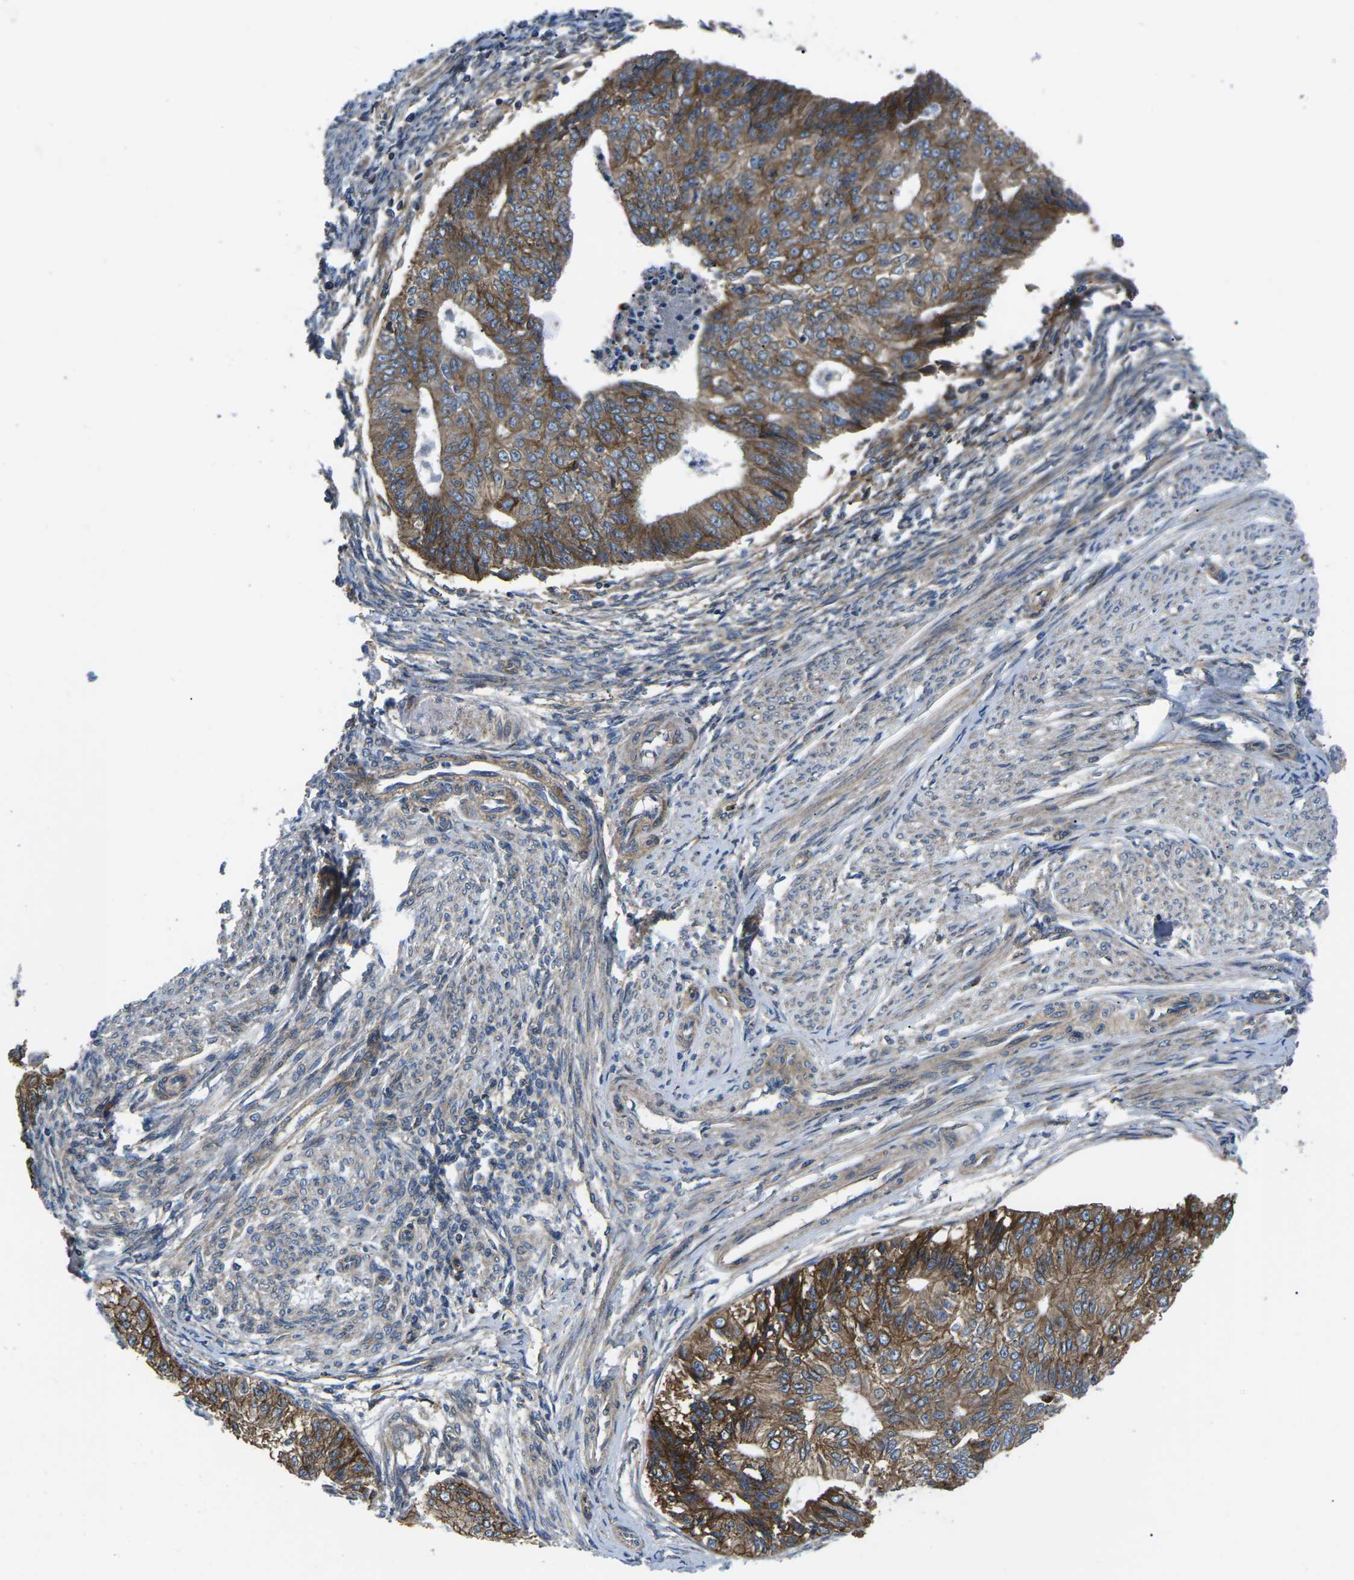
{"staining": {"intensity": "strong", "quantity": ">75%", "location": "cytoplasmic/membranous"}, "tissue": "endometrial cancer", "cell_type": "Tumor cells", "image_type": "cancer", "snomed": [{"axis": "morphology", "description": "Adenocarcinoma, NOS"}, {"axis": "topography", "description": "Endometrium"}], "caption": "This is a photomicrograph of immunohistochemistry (IHC) staining of endometrial cancer, which shows strong positivity in the cytoplasmic/membranous of tumor cells.", "gene": "DLG1", "patient": {"sex": "female", "age": 32}}